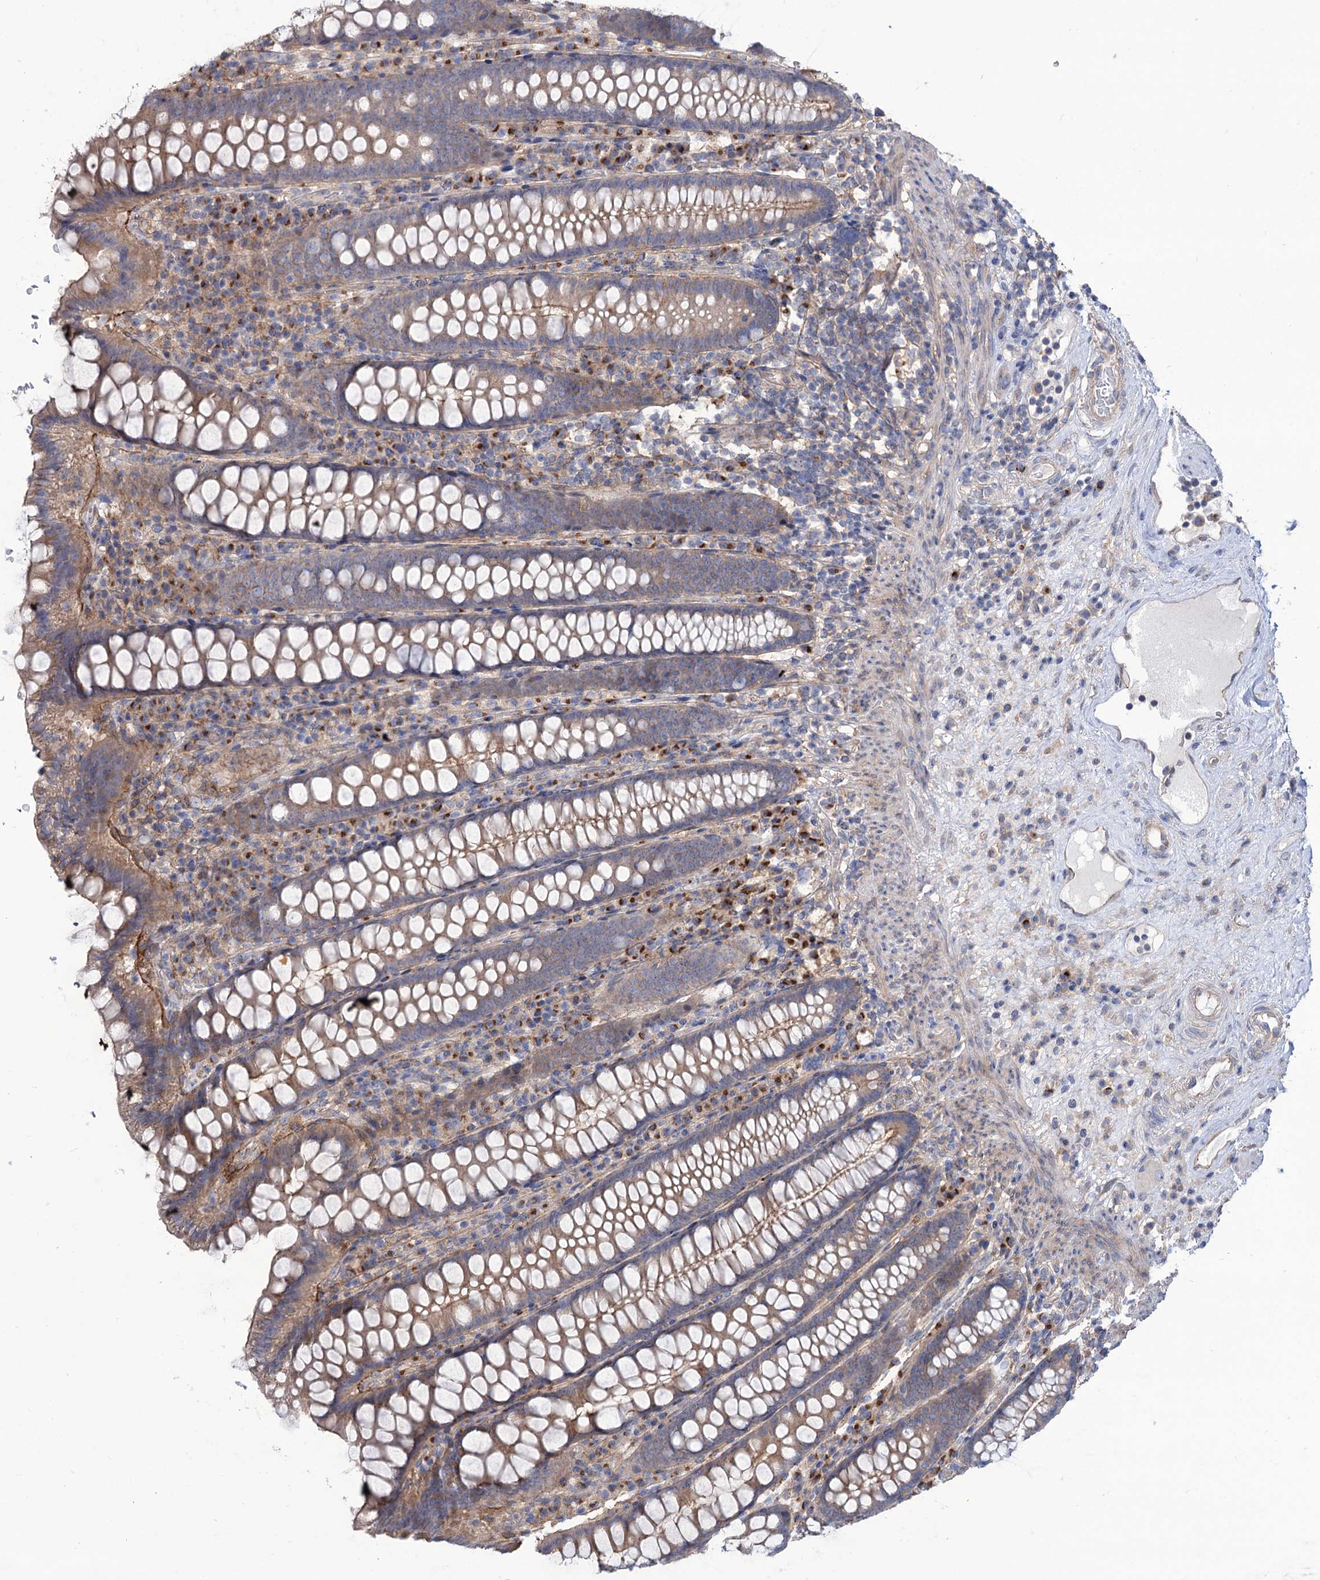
{"staining": {"intensity": "weak", "quantity": ">75%", "location": "cytoplasmic/membranous"}, "tissue": "colon", "cell_type": "Endothelial cells", "image_type": "normal", "snomed": [{"axis": "morphology", "description": "Normal tissue, NOS"}, {"axis": "topography", "description": "Colon"}], "caption": "IHC of benign human colon reveals low levels of weak cytoplasmic/membranous staining in approximately >75% of endothelial cells. The staining was performed using DAB to visualize the protein expression in brown, while the nuclei were stained in blue with hematoxylin (Magnification: 20x).", "gene": "SEC24A", "patient": {"sex": "female", "age": 79}}